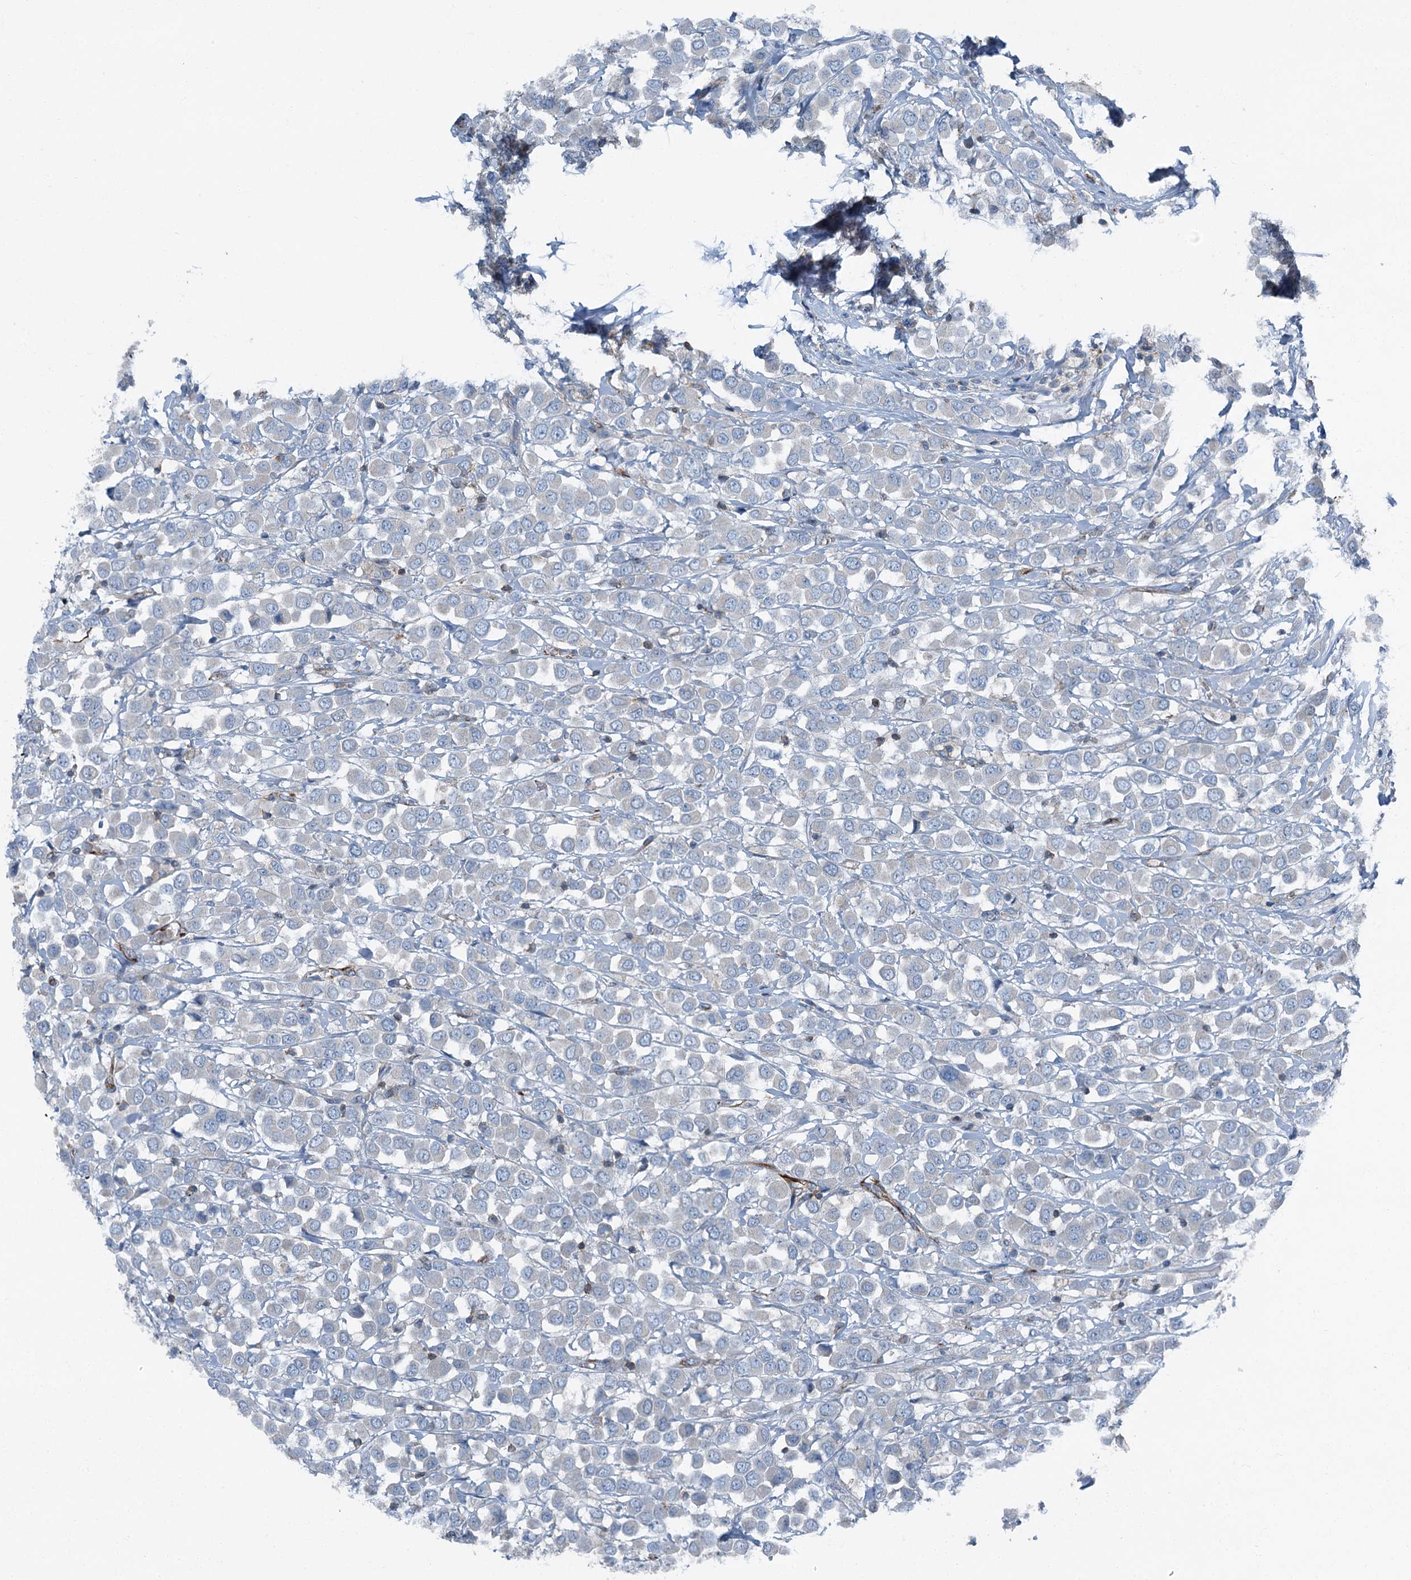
{"staining": {"intensity": "negative", "quantity": "none", "location": "none"}, "tissue": "breast cancer", "cell_type": "Tumor cells", "image_type": "cancer", "snomed": [{"axis": "morphology", "description": "Duct carcinoma"}, {"axis": "topography", "description": "Breast"}], "caption": "IHC histopathology image of neoplastic tissue: invasive ductal carcinoma (breast) stained with DAB (3,3'-diaminobenzidine) demonstrates no significant protein expression in tumor cells.", "gene": "AXL", "patient": {"sex": "female", "age": 61}}